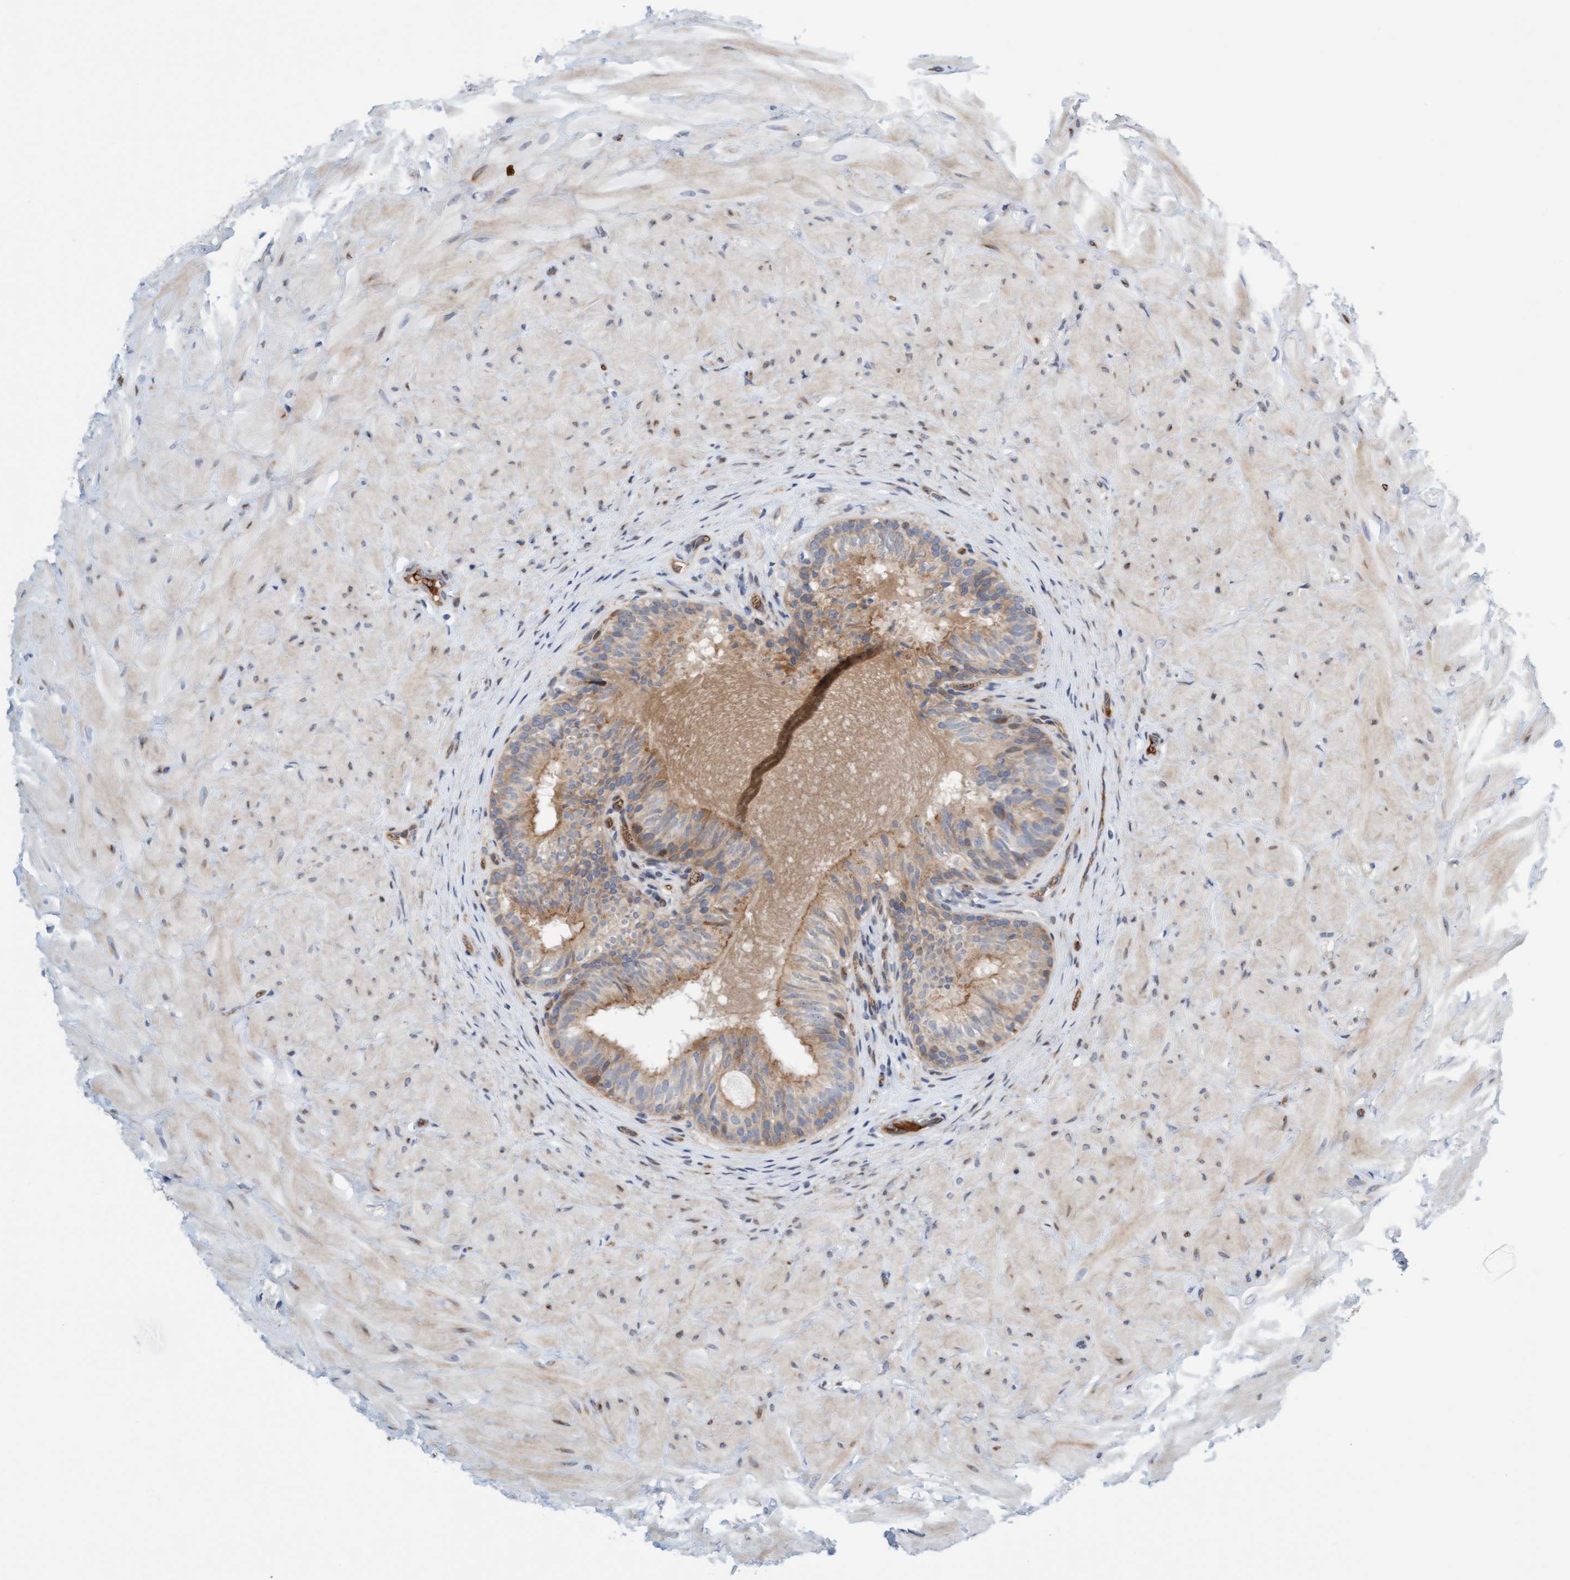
{"staining": {"intensity": "moderate", "quantity": "25%-75%", "location": "cytoplasmic/membranous"}, "tissue": "epididymis", "cell_type": "Glandular cells", "image_type": "normal", "snomed": [{"axis": "morphology", "description": "Normal tissue, NOS"}, {"axis": "topography", "description": "Soft tissue"}, {"axis": "topography", "description": "Epididymis"}], "caption": "Moderate cytoplasmic/membranous protein expression is identified in approximately 25%-75% of glandular cells in epididymis. The protein of interest is shown in brown color, while the nuclei are stained blue.", "gene": "EIF4EBP1", "patient": {"sex": "male", "age": 26}}